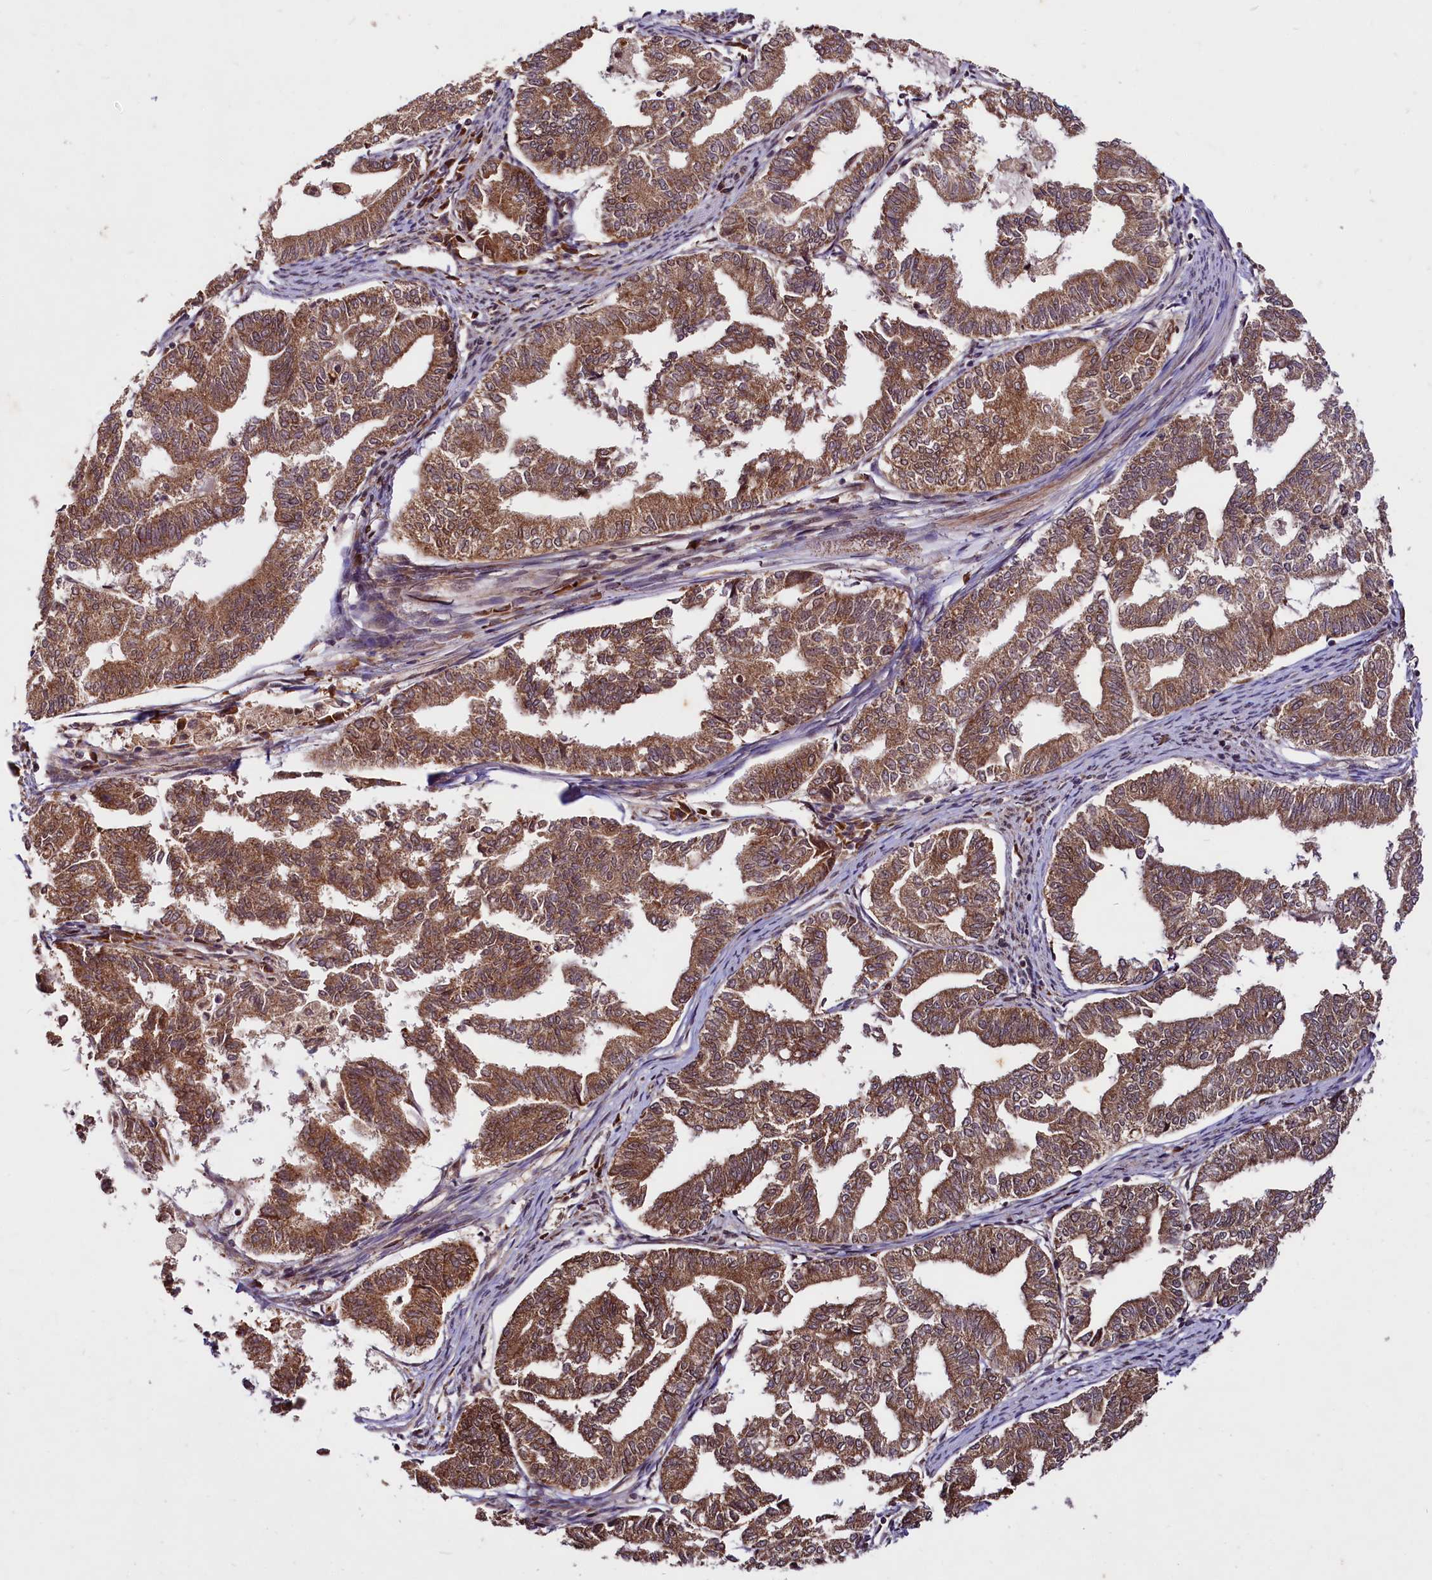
{"staining": {"intensity": "moderate", "quantity": ">75%", "location": "cytoplasmic/membranous,nuclear"}, "tissue": "endometrial cancer", "cell_type": "Tumor cells", "image_type": "cancer", "snomed": [{"axis": "morphology", "description": "Adenocarcinoma, NOS"}, {"axis": "topography", "description": "Endometrium"}], "caption": "Protein expression analysis of human endometrial cancer (adenocarcinoma) reveals moderate cytoplasmic/membranous and nuclear staining in approximately >75% of tumor cells.", "gene": "UBE3A", "patient": {"sex": "female", "age": 79}}